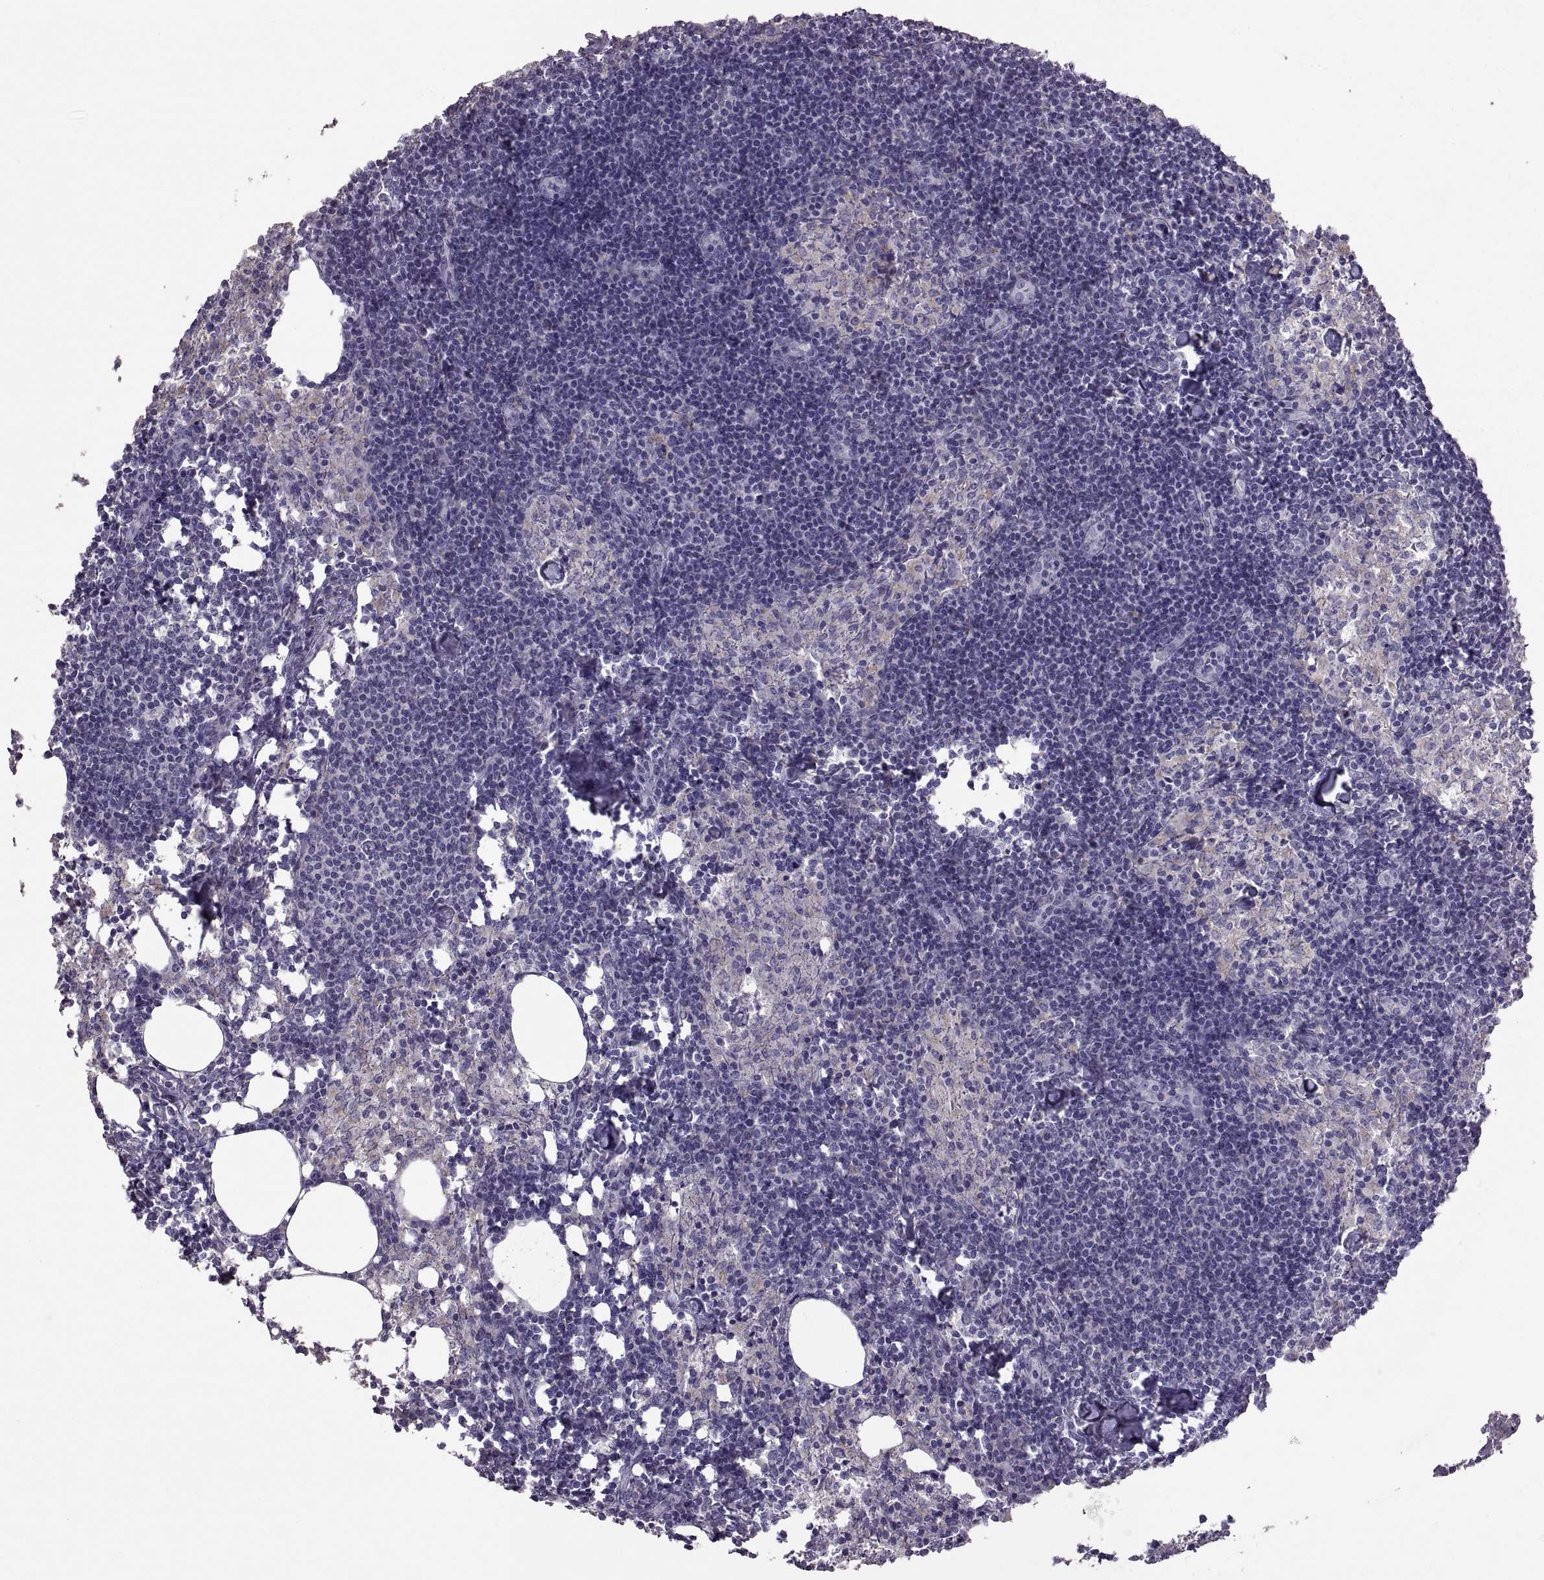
{"staining": {"intensity": "weak", "quantity": "<25%", "location": "cytoplasmic/membranous"}, "tissue": "lymph node", "cell_type": "Germinal center cells", "image_type": "normal", "snomed": [{"axis": "morphology", "description": "Normal tissue, NOS"}, {"axis": "topography", "description": "Lymph node"}], "caption": "This is an IHC photomicrograph of unremarkable lymph node. There is no staining in germinal center cells.", "gene": "ARSL", "patient": {"sex": "female", "age": 52}}